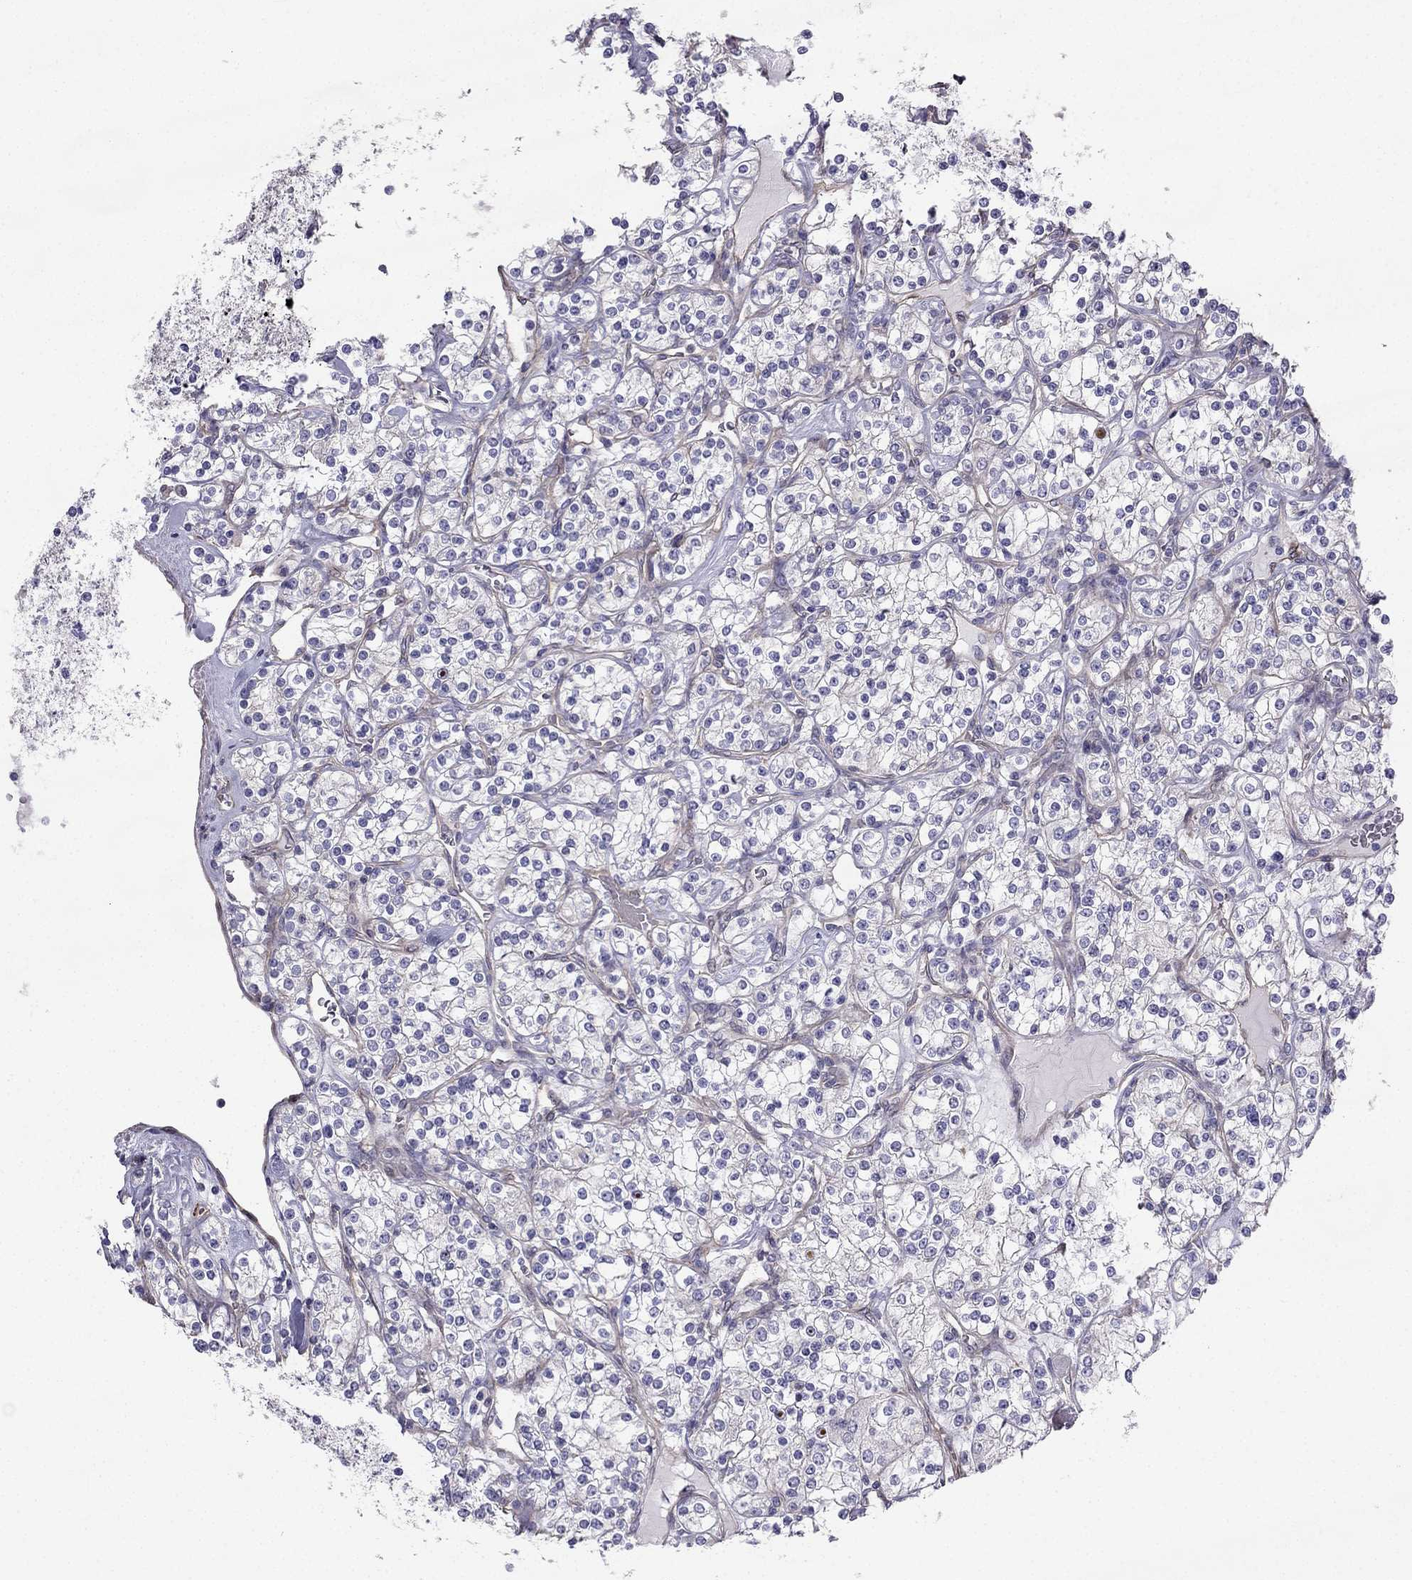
{"staining": {"intensity": "negative", "quantity": "none", "location": "none"}, "tissue": "renal cancer", "cell_type": "Tumor cells", "image_type": "cancer", "snomed": [{"axis": "morphology", "description": "Adenocarcinoma, NOS"}, {"axis": "topography", "description": "Kidney"}], "caption": "The photomicrograph reveals no significant staining in tumor cells of renal cancer. (Brightfield microscopy of DAB IHC at high magnification).", "gene": "ENOX1", "patient": {"sex": "male", "age": 77}}